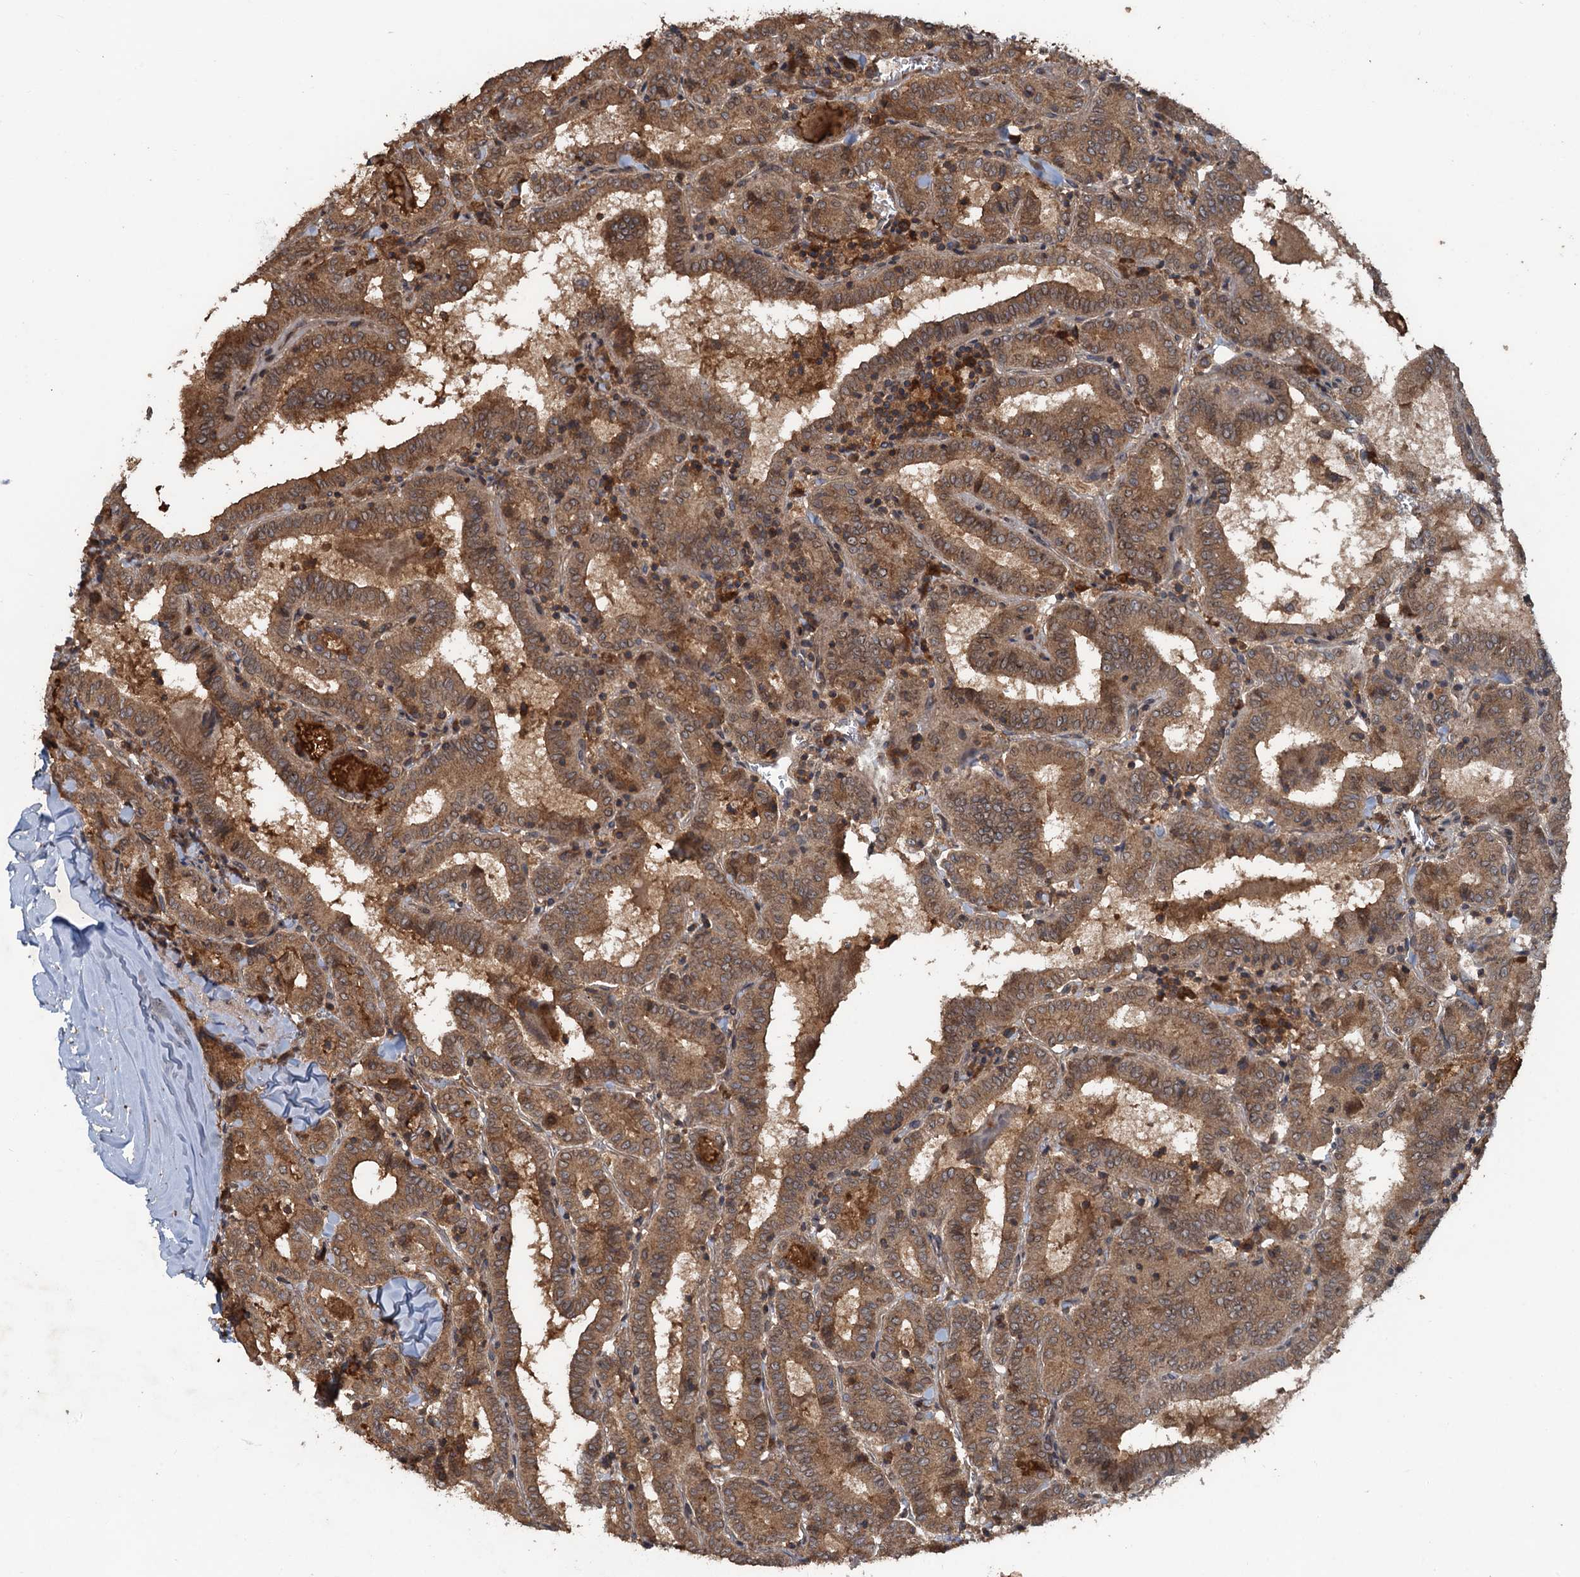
{"staining": {"intensity": "moderate", "quantity": ">75%", "location": "cytoplasmic/membranous"}, "tissue": "thyroid cancer", "cell_type": "Tumor cells", "image_type": "cancer", "snomed": [{"axis": "morphology", "description": "Papillary adenocarcinoma, NOS"}, {"axis": "topography", "description": "Thyroid gland"}], "caption": "Immunohistochemistry (IHC) (DAB) staining of thyroid papillary adenocarcinoma demonstrates moderate cytoplasmic/membranous protein expression in about >75% of tumor cells. (brown staining indicates protein expression, while blue staining denotes nuclei).", "gene": "GLE1", "patient": {"sex": "female", "age": 72}}